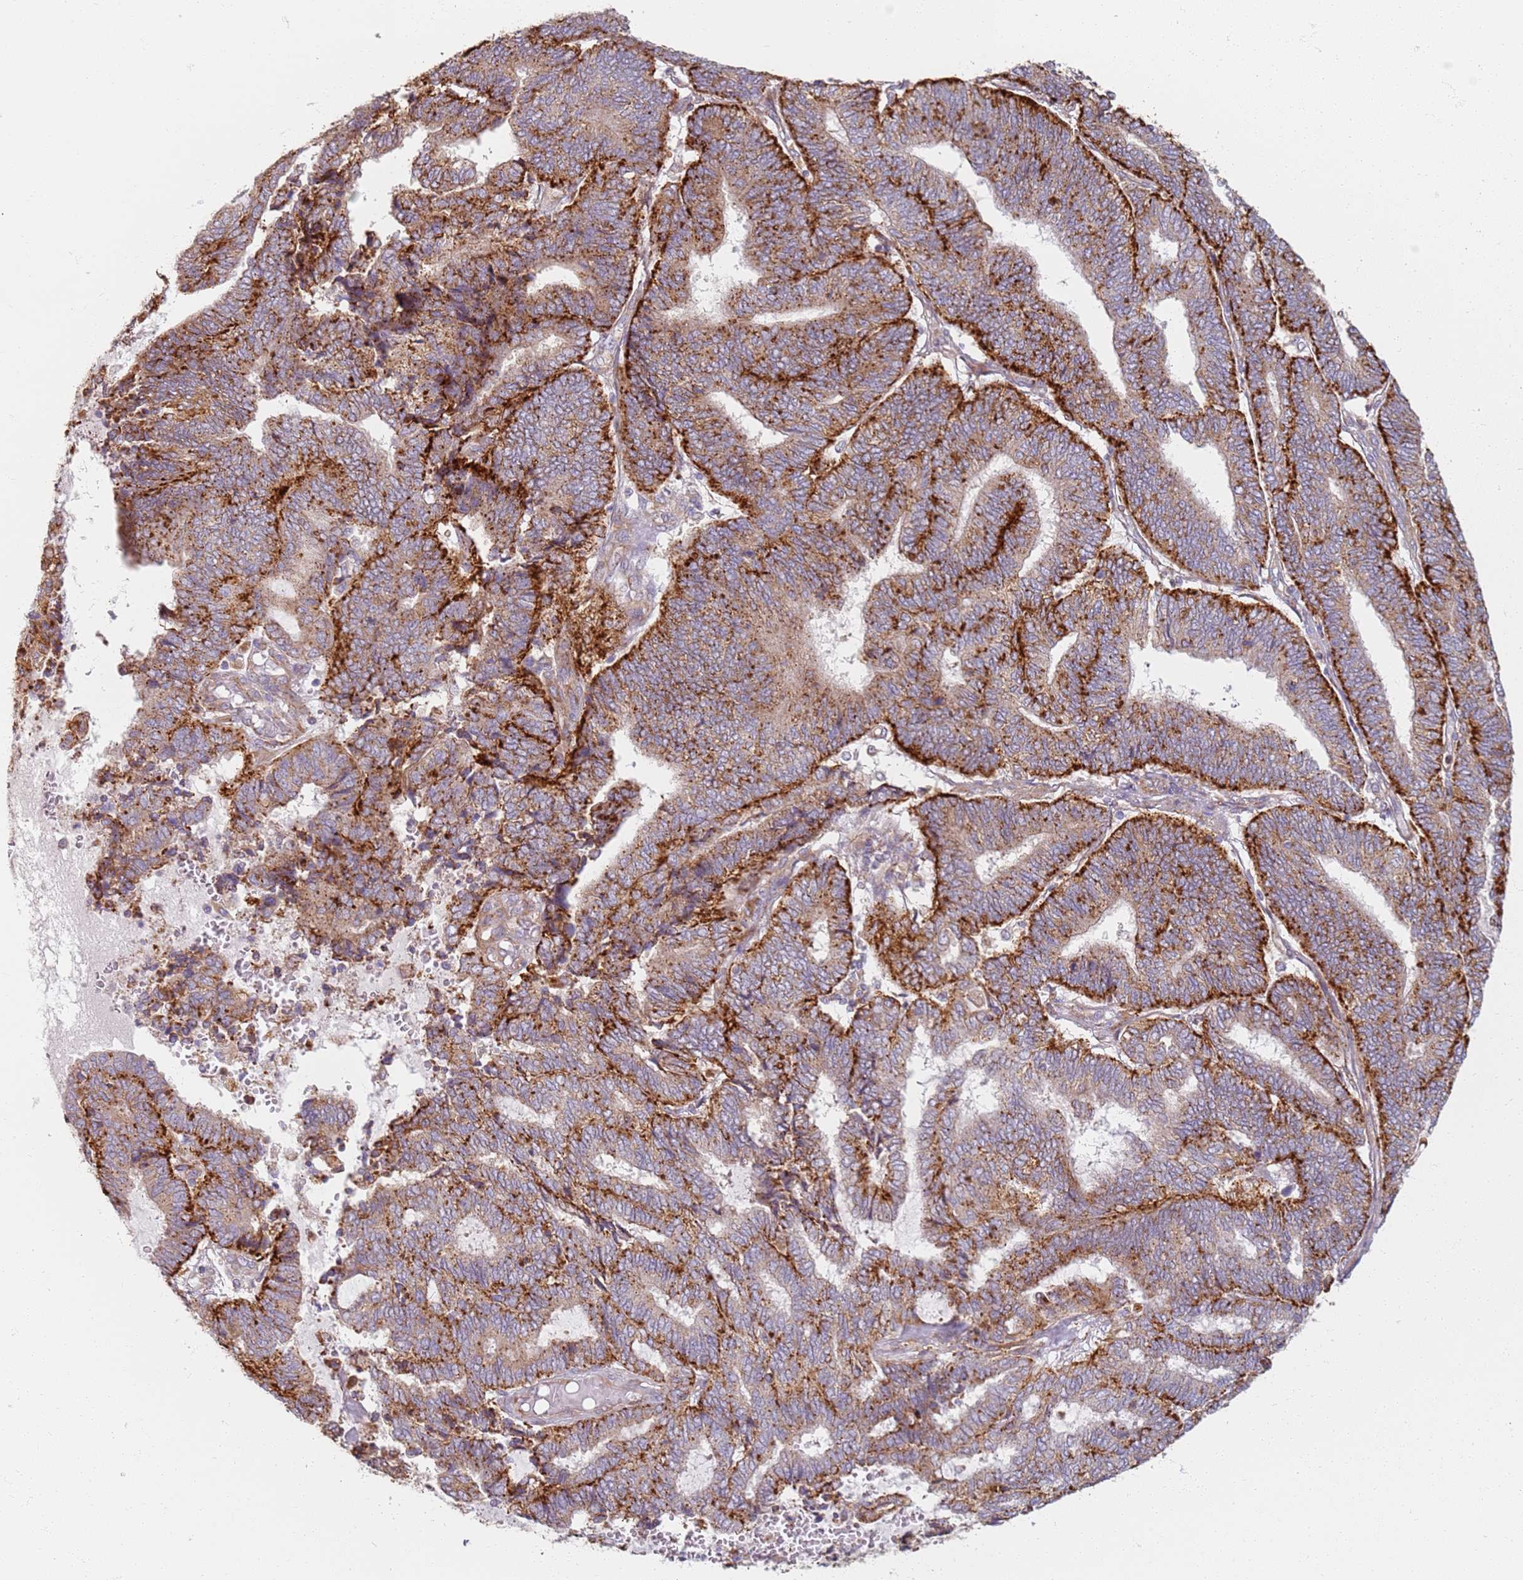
{"staining": {"intensity": "strong", "quantity": ">75%", "location": "cytoplasmic/membranous"}, "tissue": "endometrial cancer", "cell_type": "Tumor cells", "image_type": "cancer", "snomed": [{"axis": "morphology", "description": "Adenocarcinoma, NOS"}, {"axis": "topography", "description": "Uterus"}, {"axis": "topography", "description": "Endometrium"}], "caption": "Immunohistochemistry micrograph of human endometrial cancer (adenocarcinoma) stained for a protein (brown), which reveals high levels of strong cytoplasmic/membranous staining in about >75% of tumor cells.", "gene": "PROKR2", "patient": {"sex": "female", "age": 70}}